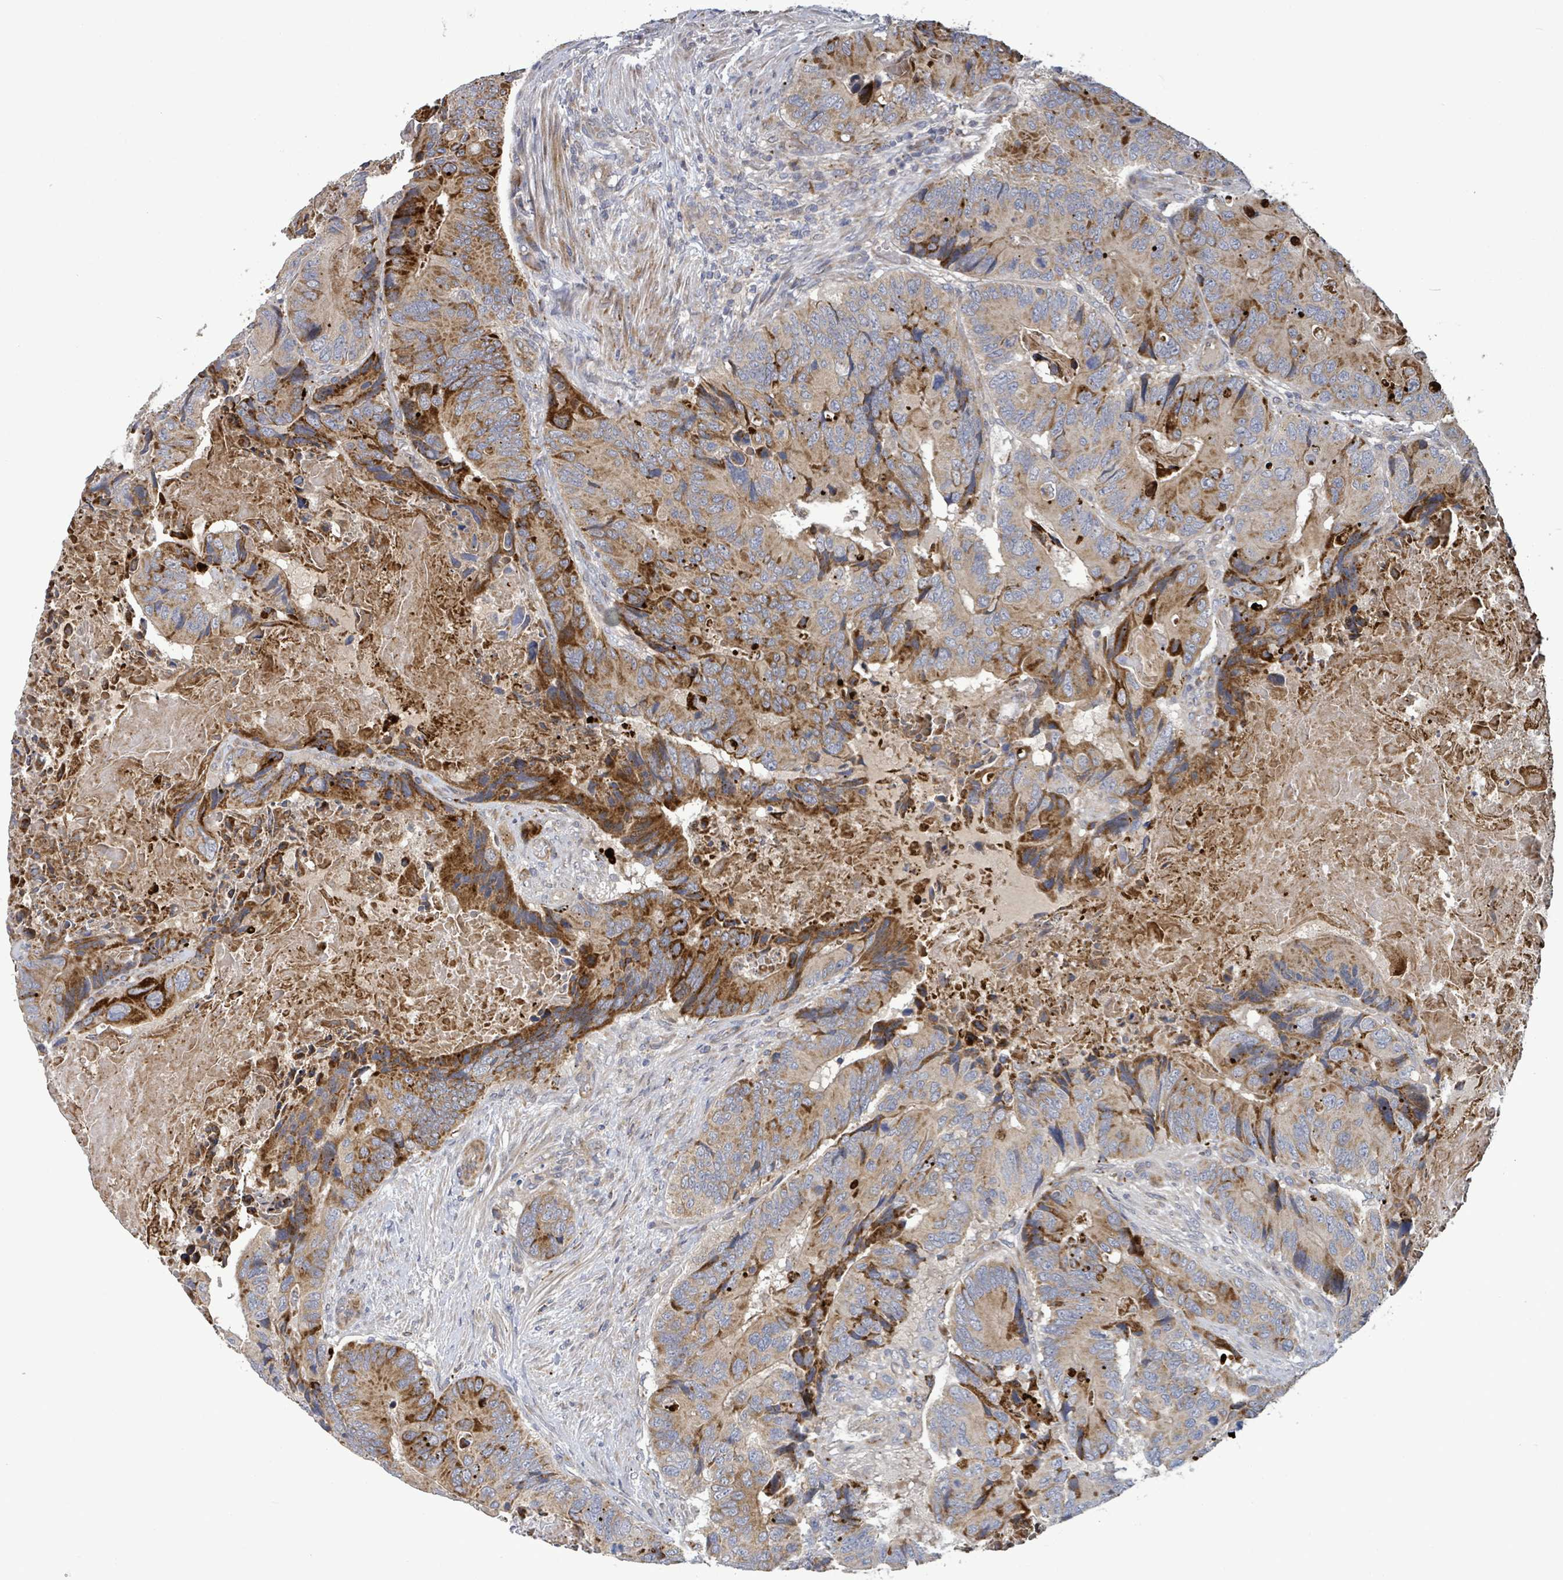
{"staining": {"intensity": "moderate", "quantity": "25%-75%", "location": "cytoplasmic/membranous"}, "tissue": "colorectal cancer", "cell_type": "Tumor cells", "image_type": "cancer", "snomed": [{"axis": "morphology", "description": "Adenocarcinoma, NOS"}, {"axis": "topography", "description": "Colon"}], "caption": "Human colorectal cancer stained with a brown dye shows moderate cytoplasmic/membranous positive expression in approximately 25%-75% of tumor cells.", "gene": "DIPK2A", "patient": {"sex": "male", "age": 84}}